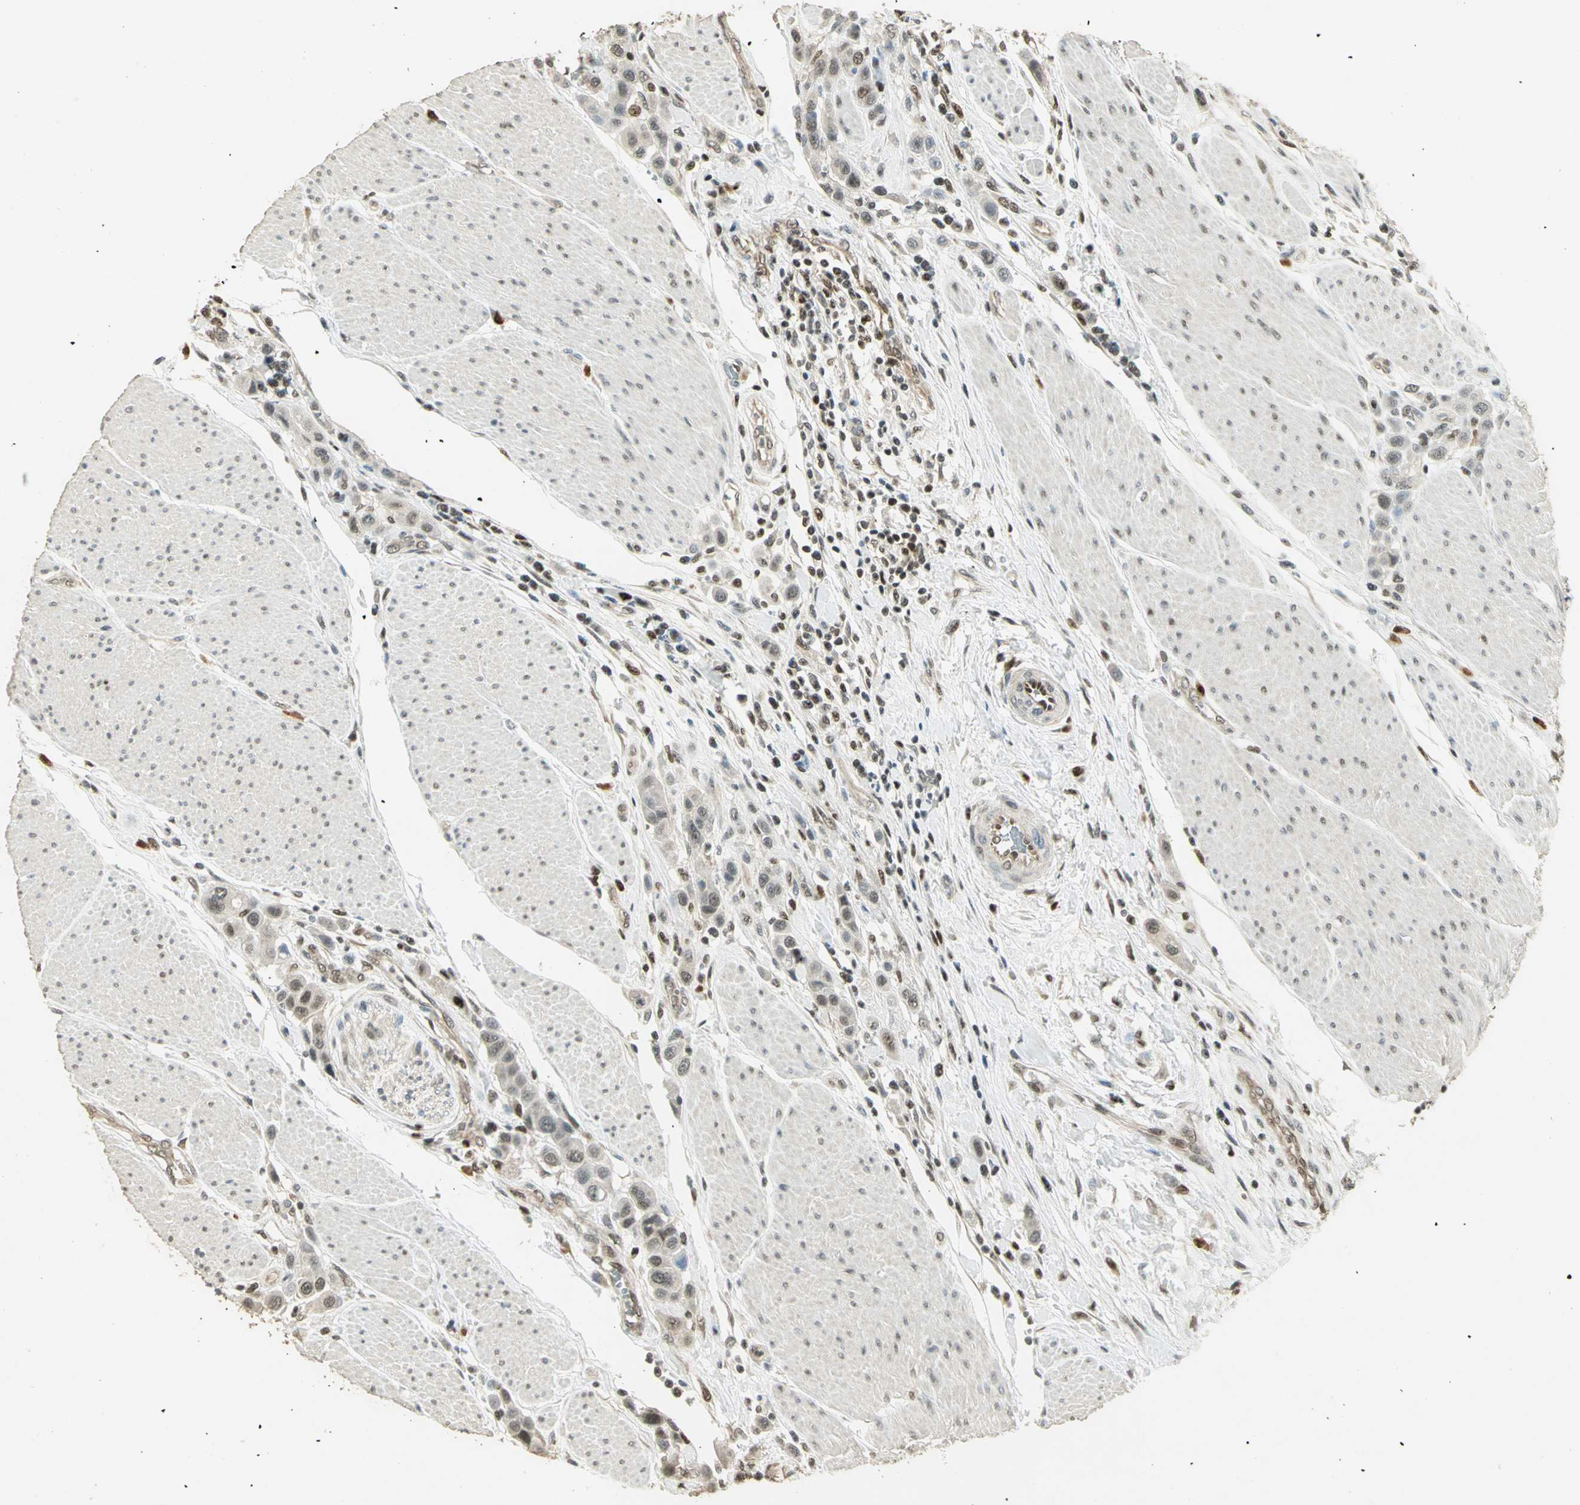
{"staining": {"intensity": "weak", "quantity": "25%-75%", "location": "nuclear"}, "tissue": "urothelial cancer", "cell_type": "Tumor cells", "image_type": "cancer", "snomed": [{"axis": "morphology", "description": "Urothelial carcinoma, High grade"}, {"axis": "topography", "description": "Urinary bladder"}], "caption": "This image exhibits immunohistochemistry (IHC) staining of human high-grade urothelial carcinoma, with low weak nuclear staining in about 25%-75% of tumor cells.", "gene": "ELF1", "patient": {"sex": "male", "age": 50}}